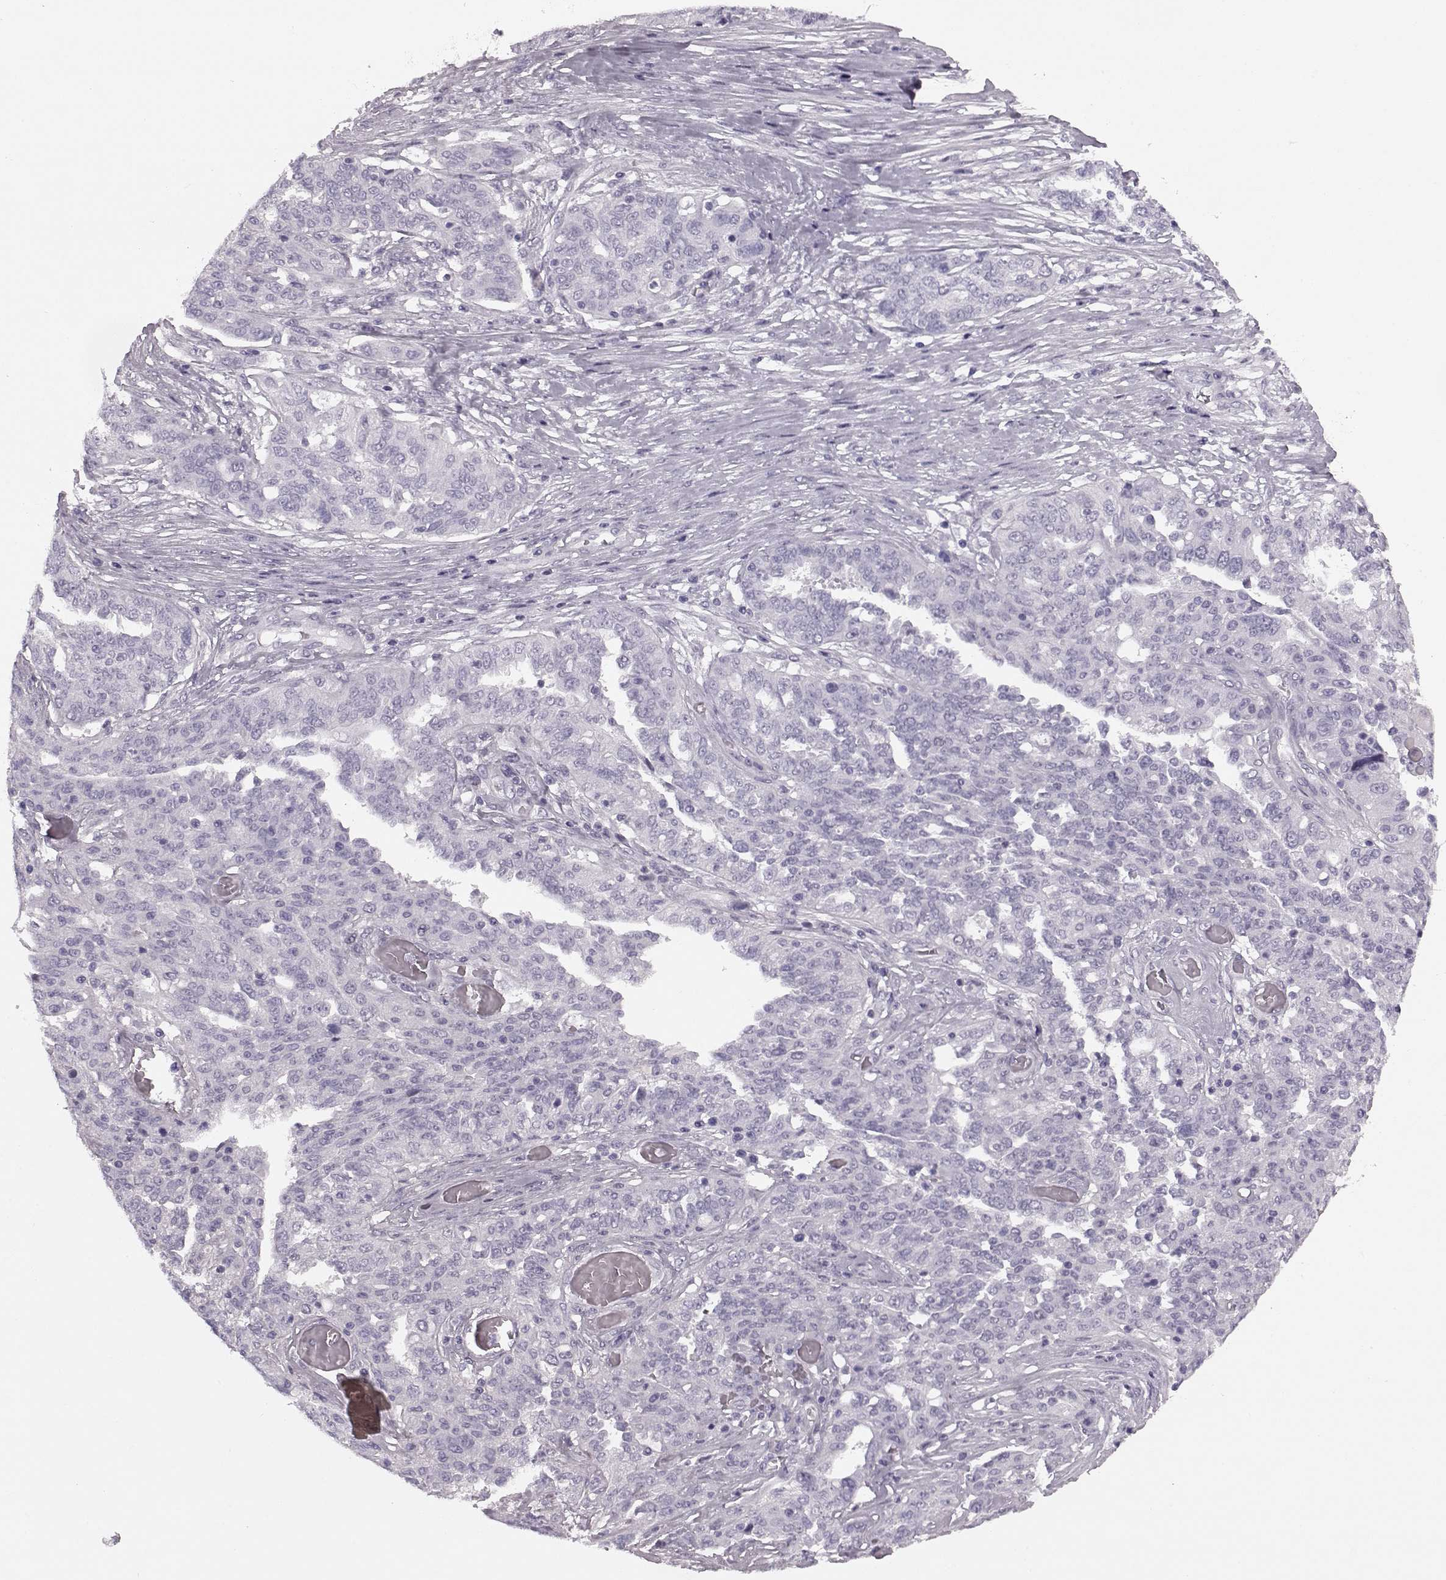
{"staining": {"intensity": "negative", "quantity": "none", "location": "none"}, "tissue": "ovarian cancer", "cell_type": "Tumor cells", "image_type": "cancer", "snomed": [{"axis": "morphology", "description": "Cystadenocarcinoma, serous, NOS"}, {"axis": "topography", "description": "Ovary"}], "caption": "A photomicrograph of ovarian serous cystadenocarcinoma stained for a protein displays no brown staining in tumor cells.", "gene": "AIPL1", "patient": {"sex": "female", "age": 67}}